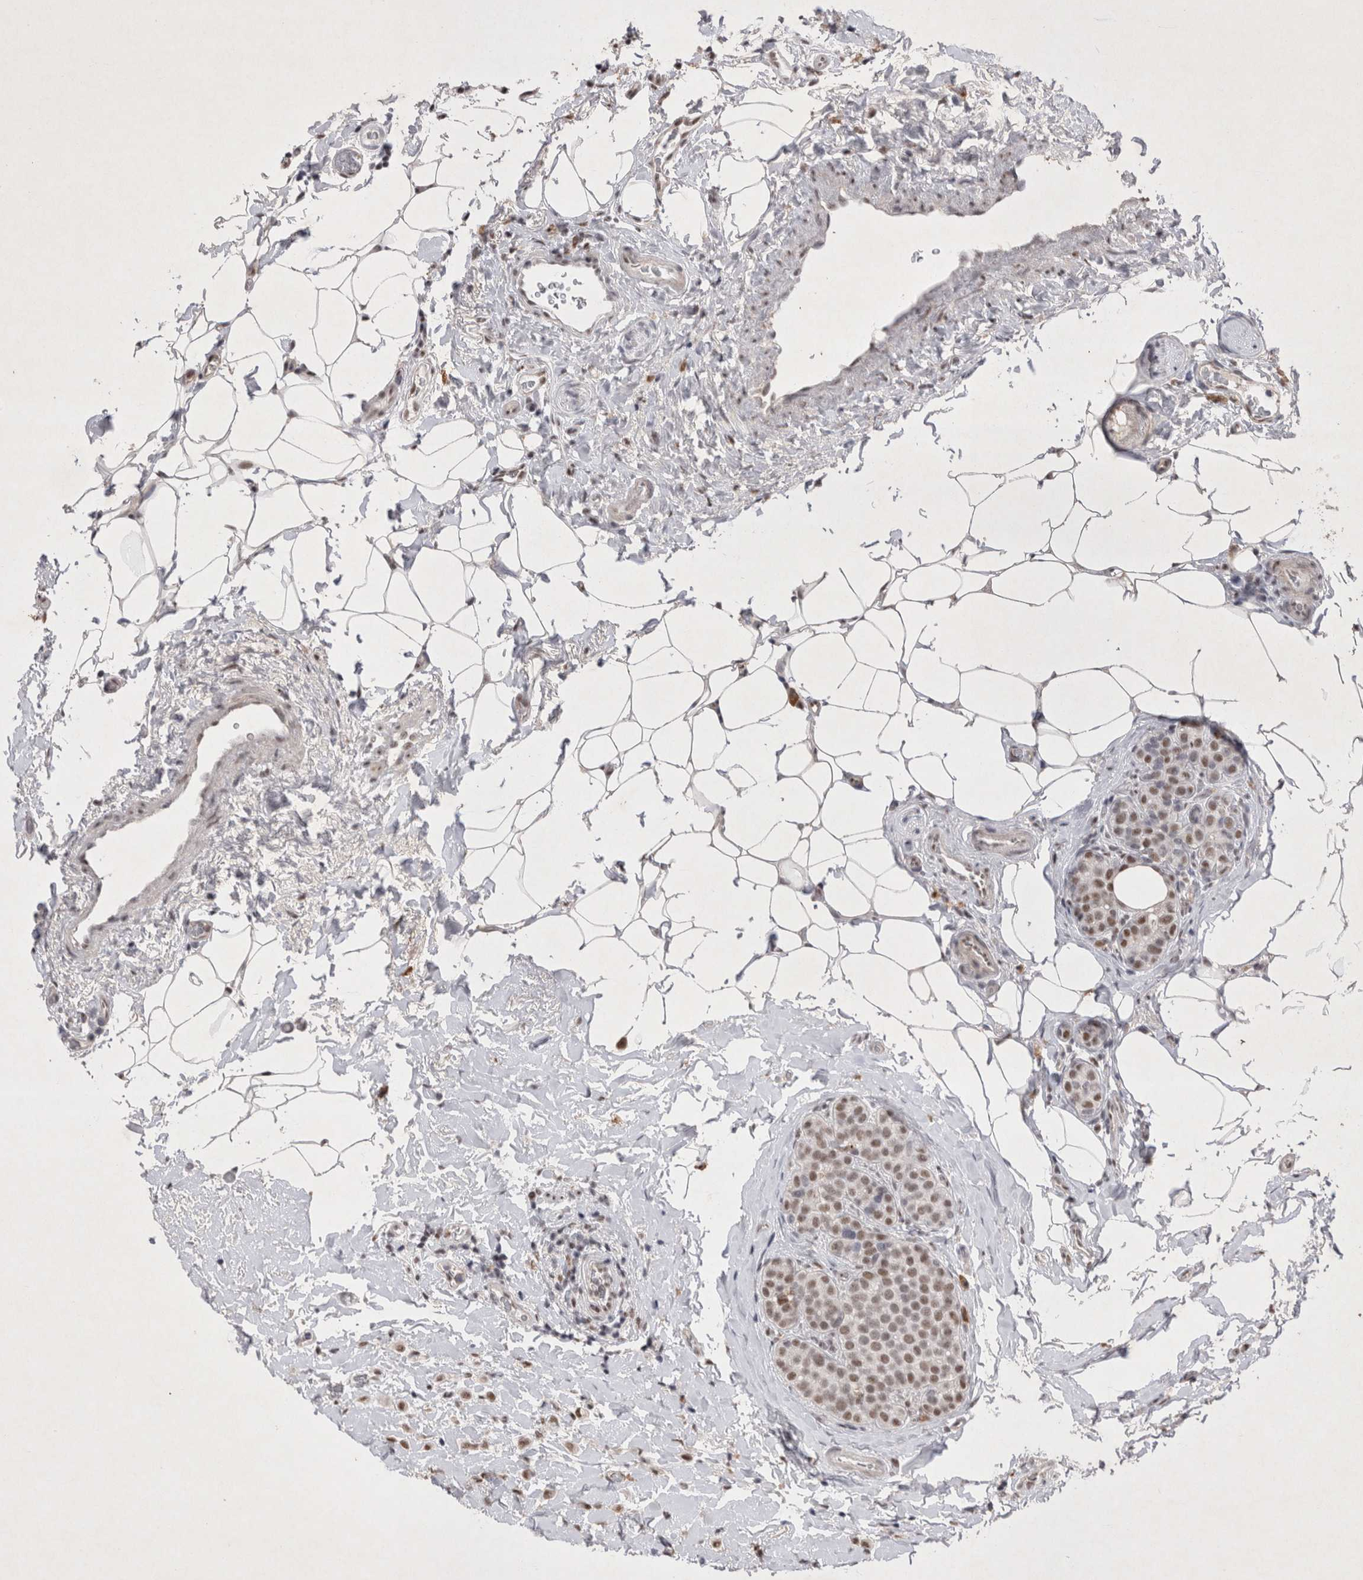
{"staining": {"intensity": "weak", "quantity": ">75%", "location": "nuclear"}, "tissue": "breast cancer", "cell_type": "Tumor cells", "image_type": "cancer", "snomed": [{"axis": "morphology", "description": "Lobular carcinoma"}, {"axis": "topography", "description": "Breast"}], "caption": "The histopathology image demonstrates a brown stain indicating the presence of a protein in the nuclear of tumor cells in breast cancer (lobular carcinoma).", "gene": "RBM6", "patient": {"sex": "female", "age": 50}}